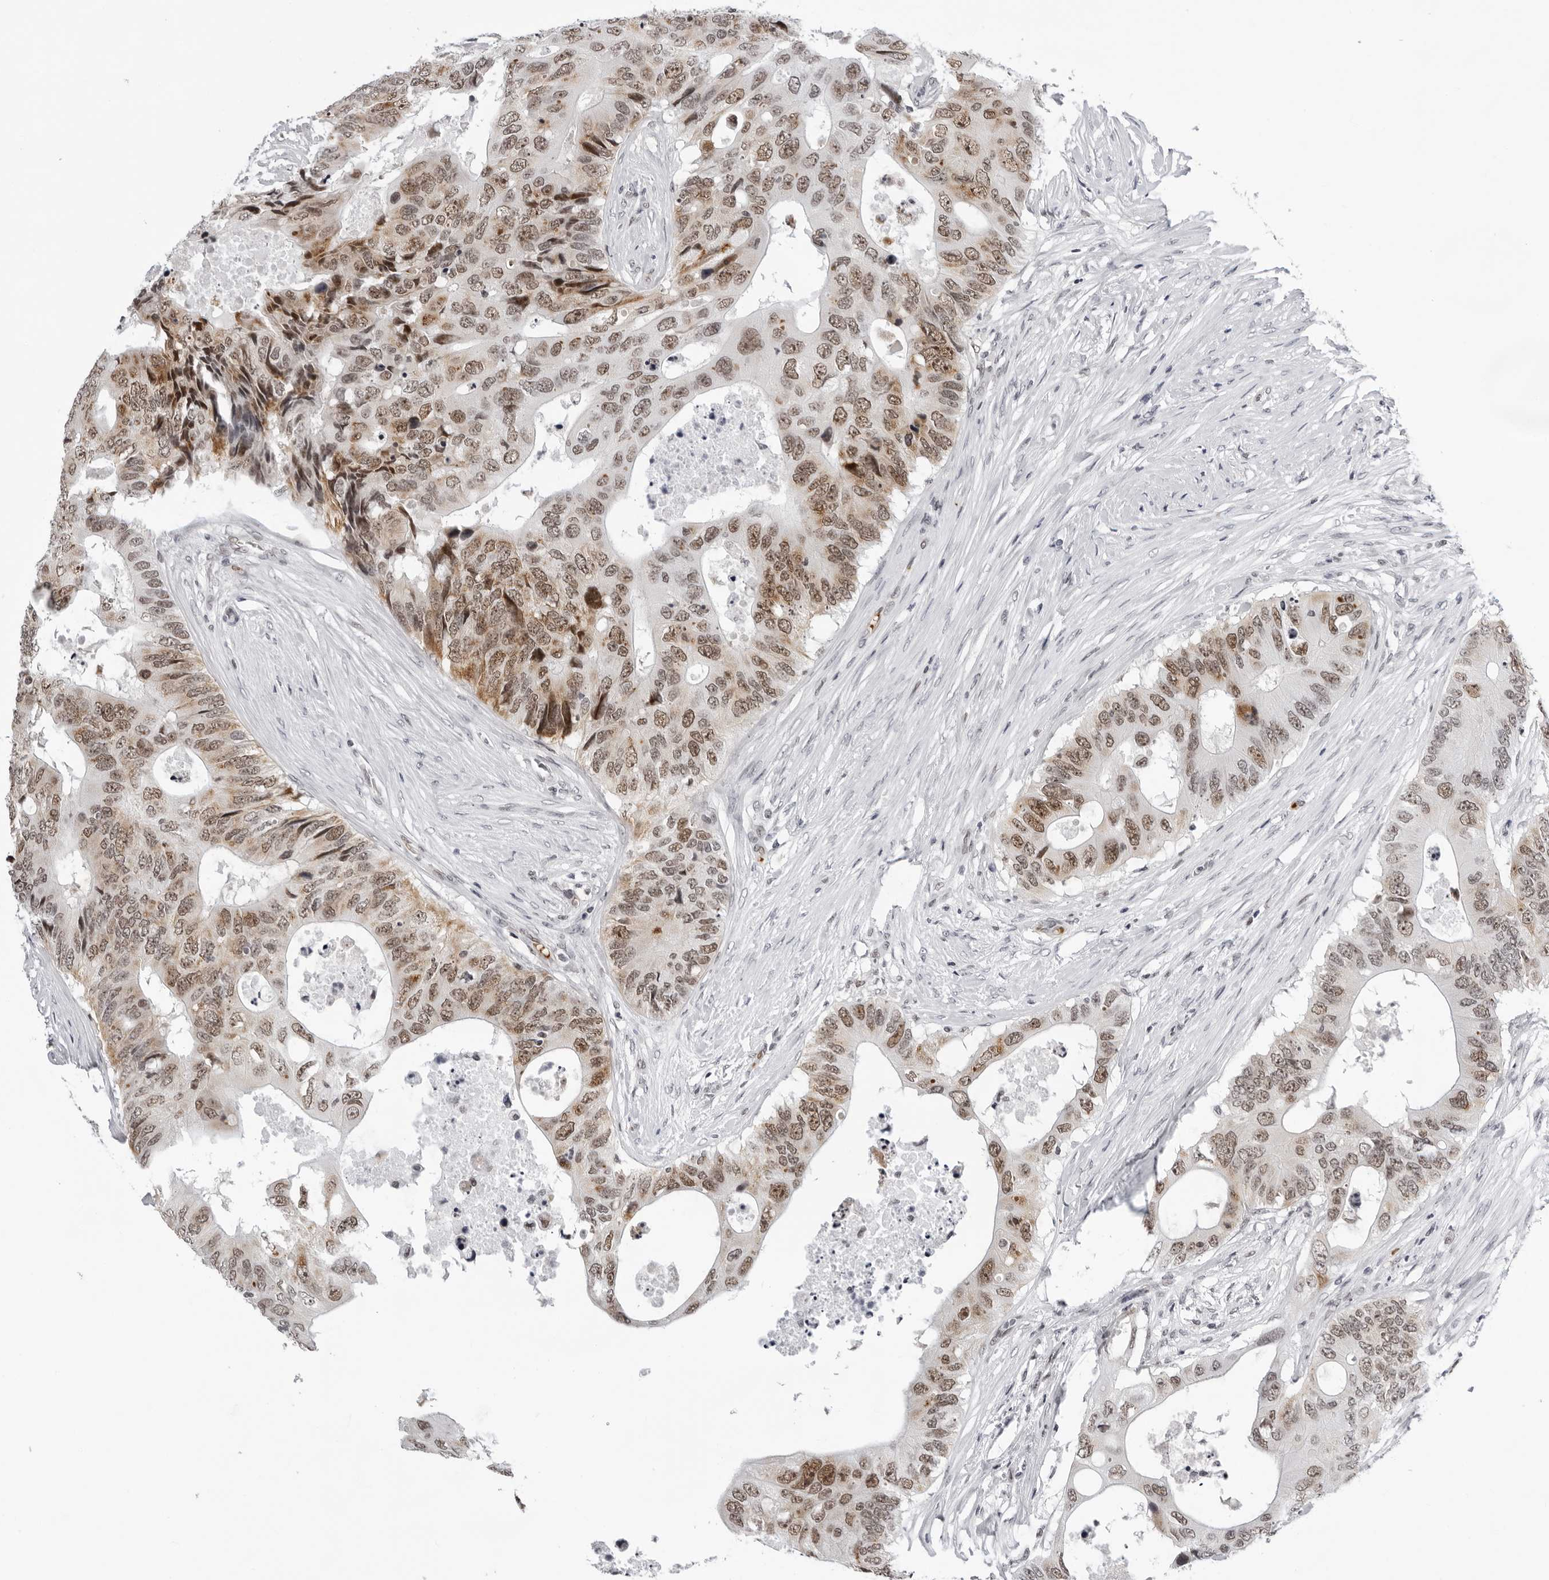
{"staining": {"intensity": "moderate", "quantity": ">75%", "location": "cytoplasmic/membranous,nuclear"}, "tissue": "colorectal cancer", "cell_type": "Tumor cells", "image_type": "cancer", "snomed": [{"axis": "morphology", "description": "Adenocarcinoma, NOS"}, {"axis": "topography", "description": "Colon"}], "caption": "Protein staining by immunohistochemistry (IHC) displays moderate cytoplasmic/membranous and nuclear positivity in about >75% of tumor cells in colorectal cancer.", "gene": "USP1", "patient": {"sex": "male", "age": 71}}